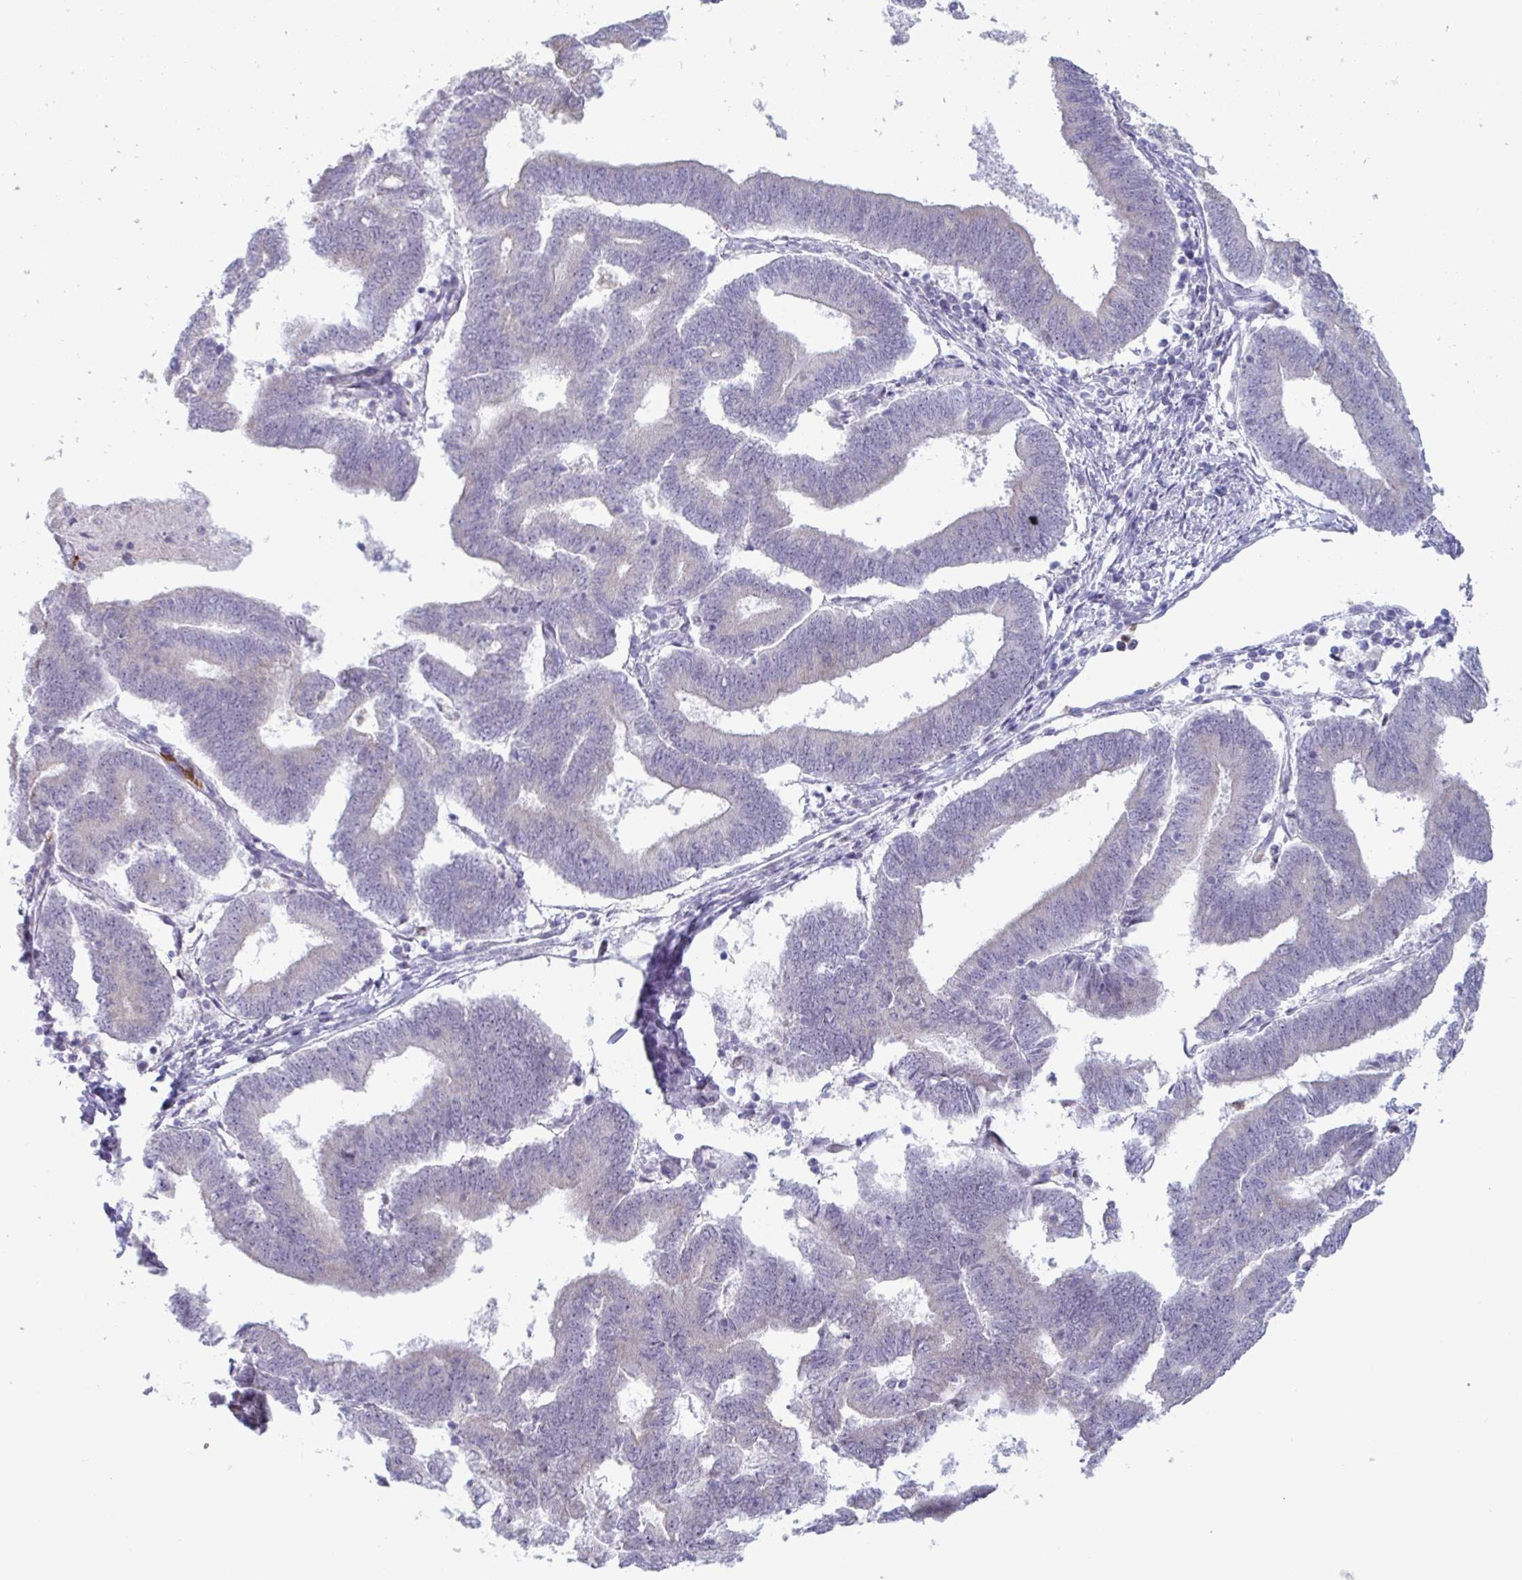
{"staining": {"intensity": "negative", "quantity": "none", "location": "none"}, "tissue": "endometrial cancer", "cell_type": "Tumor cells", "image_type": "cancer", "snomed": [{"axis": "morphology", "description": "Adenocarcinoma, NOS"}, {"axis": "topography", "description": "Endometrium"}], "caption": "Micrograph shows no protein positivity in tumor cells of endometrial adenocarcinoma tissue. (DAB IHC, high magnification).", "gene": "CYP4F11", "patient": {"sex": "female", "age": 70}}